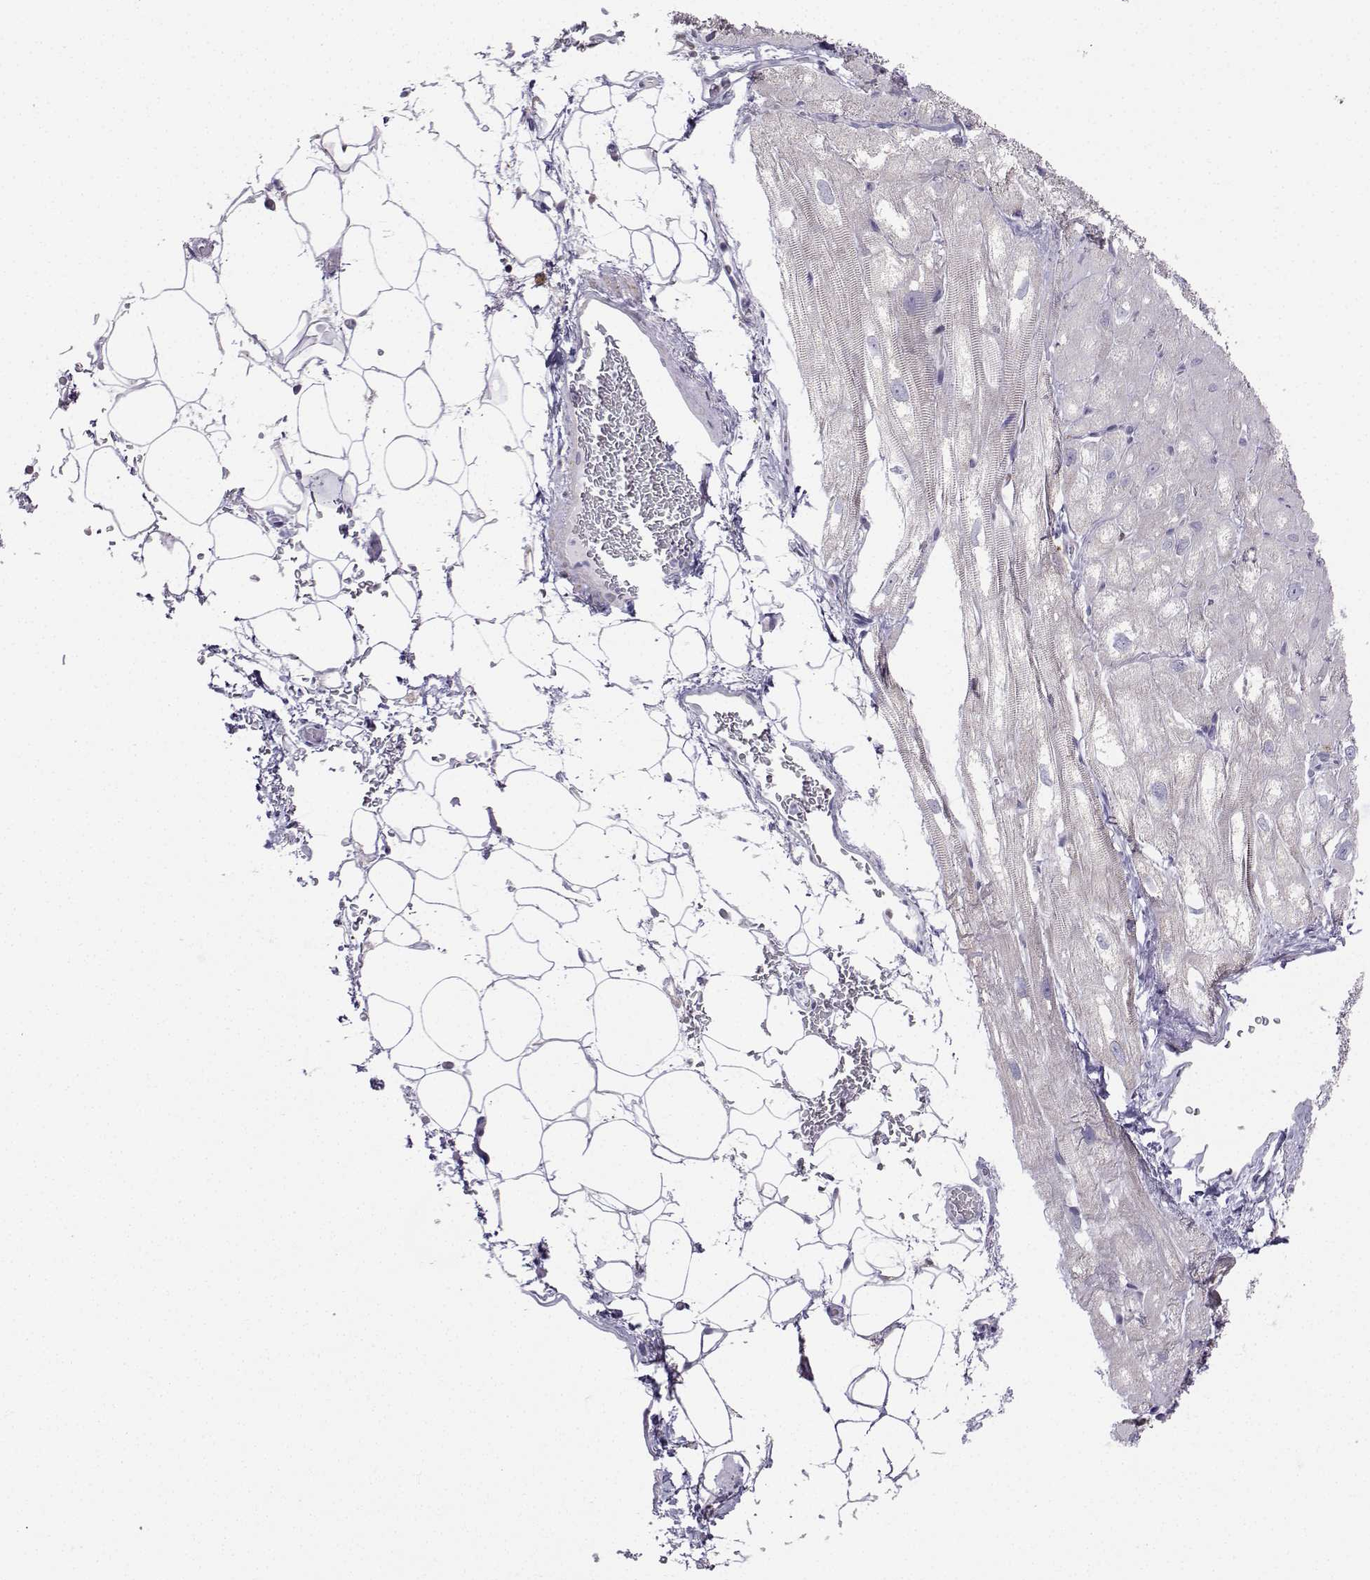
{"staining": {"intensity": "negative", "quantity": "none", "location": "none"}, "tissue": "heart muscle", "cell_type": "Cardiomyocytes", "image_type": "normal", "snomed": [{"axis": "morphology", "description": "Normal tissue, NOS"}, {"axis": "topography", "description": "Heart"}], "caption": "The image reveals no staining of cardiomyocytes in benign heart muscle.", "gene": "DCLK3", "patient": {"sex": "male", "age": 61}}